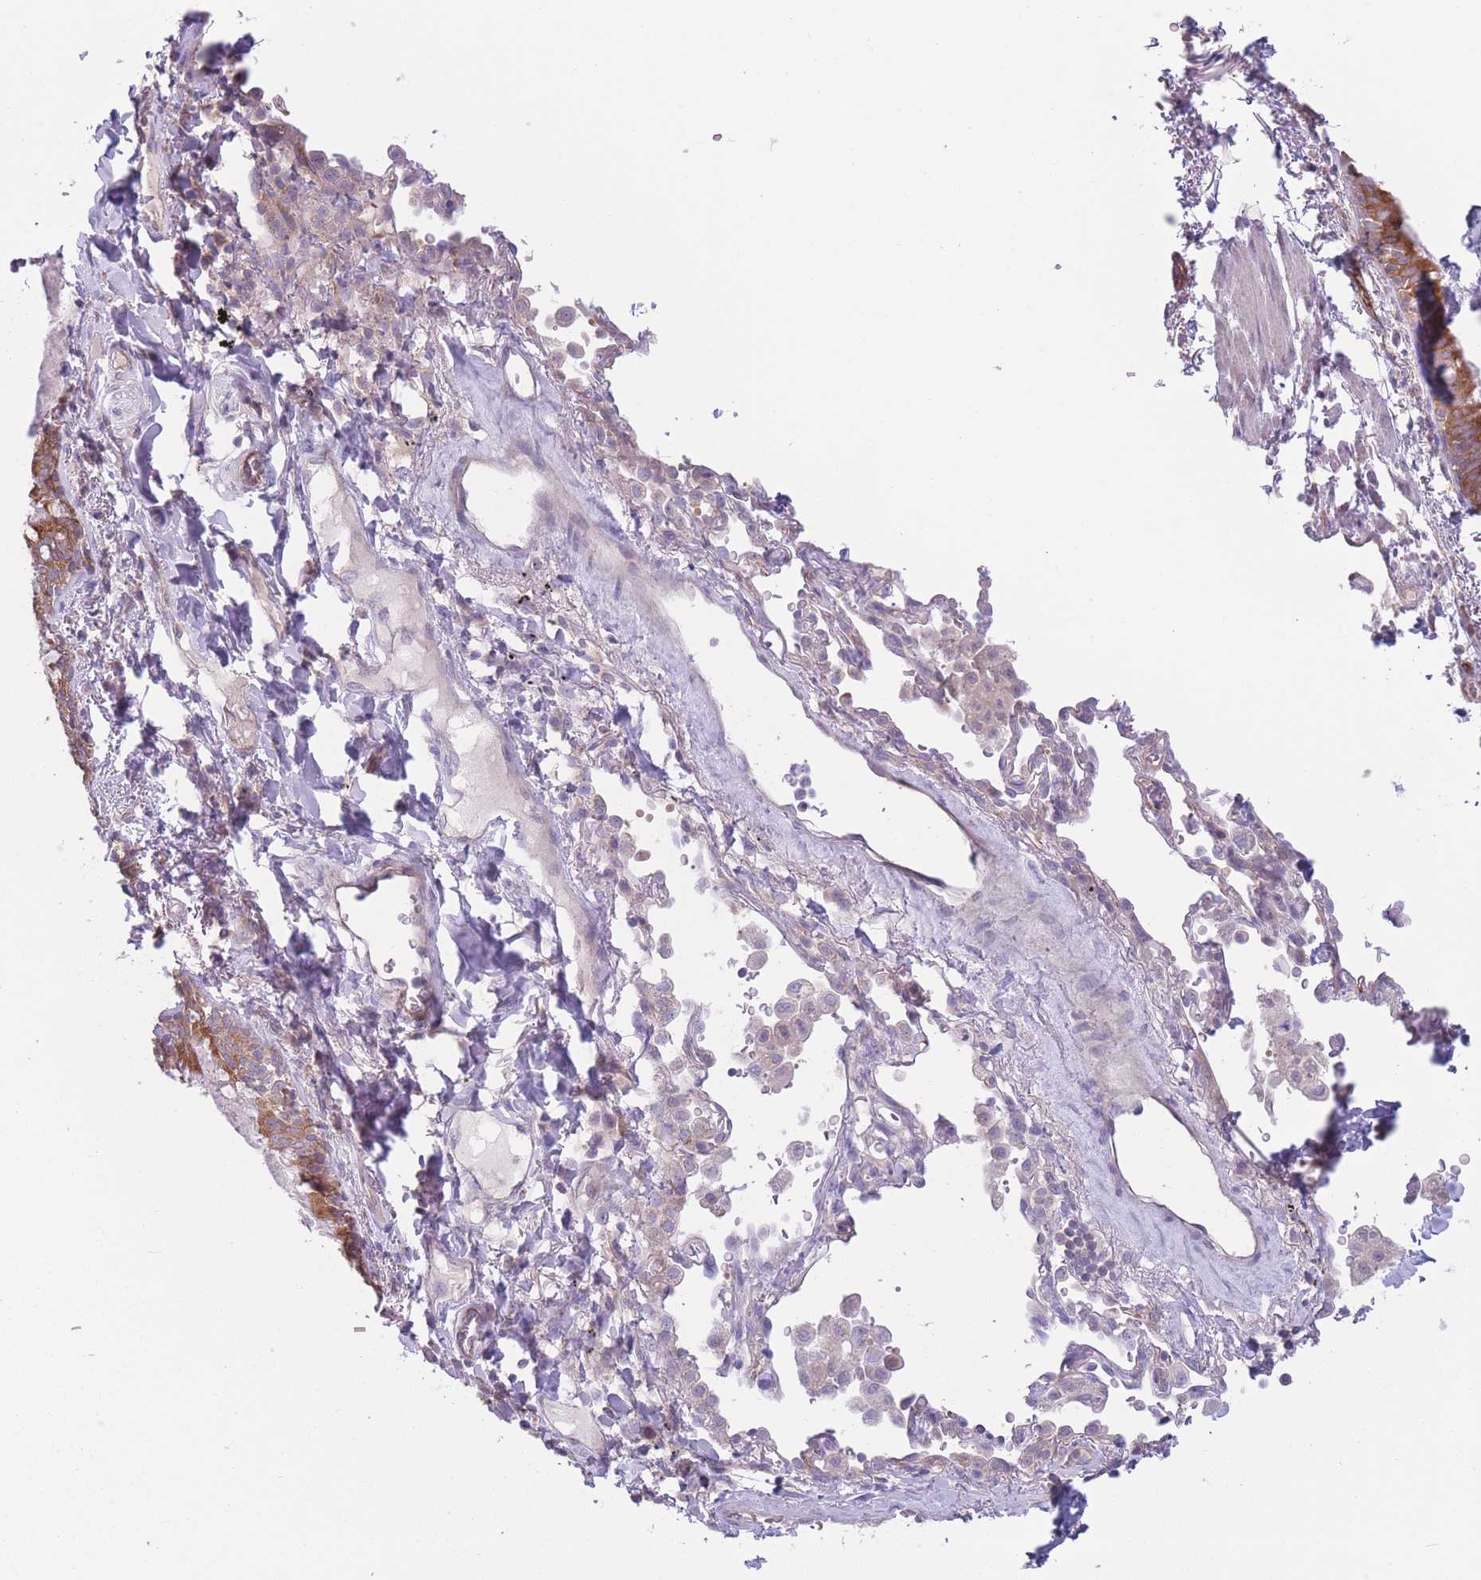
{"staining": {"intensity": "moderate", "quantity": ">75%", "location": "cytoplasmic/membranous"}, "tissue": "nasopharynx", "cell_type": "Respiratory epithelial cells", "image_type": "normal", "snomed": [{"axis": "morphology", "description": "Normal tissue, NOS"}, {"axis": "morphology", "description": "Squamous cell carcinoma, NOS"}, {"axis": "topography", "description": "Nasopharynx"}, {"axis": "topography", "description": "Head-Neck"}], "caption": "The immunohistochemical stain shows moderate cytoplasmic/membranous positivity in respiratory epithelial cells of unremarkable nasopharynx. Ihc stains the protein of interest in brown and the nuclei are stained blue.", "gene": "CCT6A", "patient": {"sex": "male", "age": 85}}